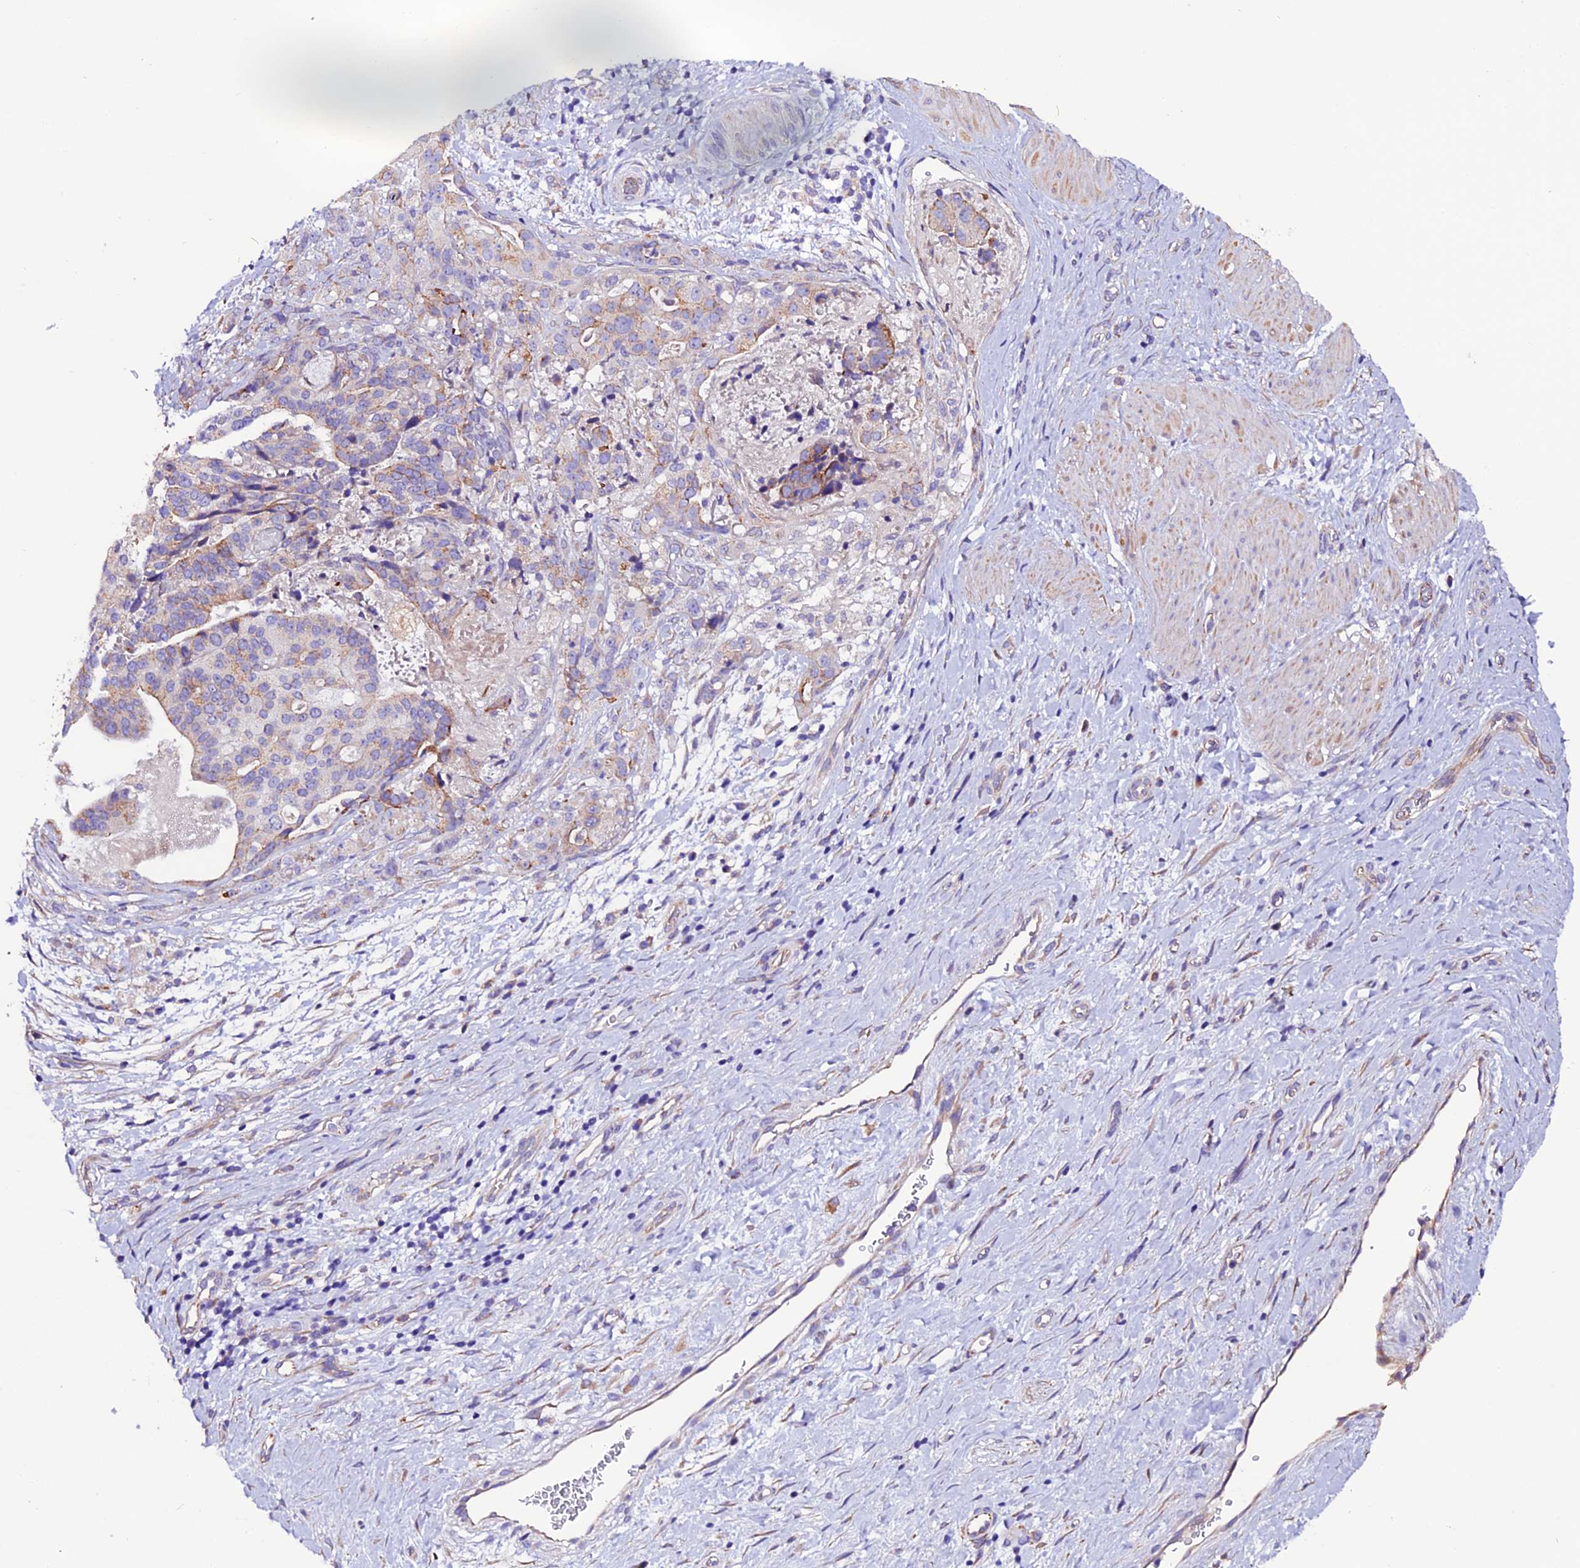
{"staining": {"intensity": "weak", "quantity": "<25%", "location": "cytoplasmic/membranous"}, "tissue": "stomach cancer", "cell_type": "Tumor cells", "image_type": "cancer", "snomed": [{"axis": "morphology", "description": "Adenocarcinoma, NOS"}, {"axis": "topography", "description": "Stomach"}], "caption": "Immunohistochemical staining of human stomach cancer reveals no significant positivity in tumor cells.", "gene": "CLN5", "patient": {"sex": "male", "age": 48}}